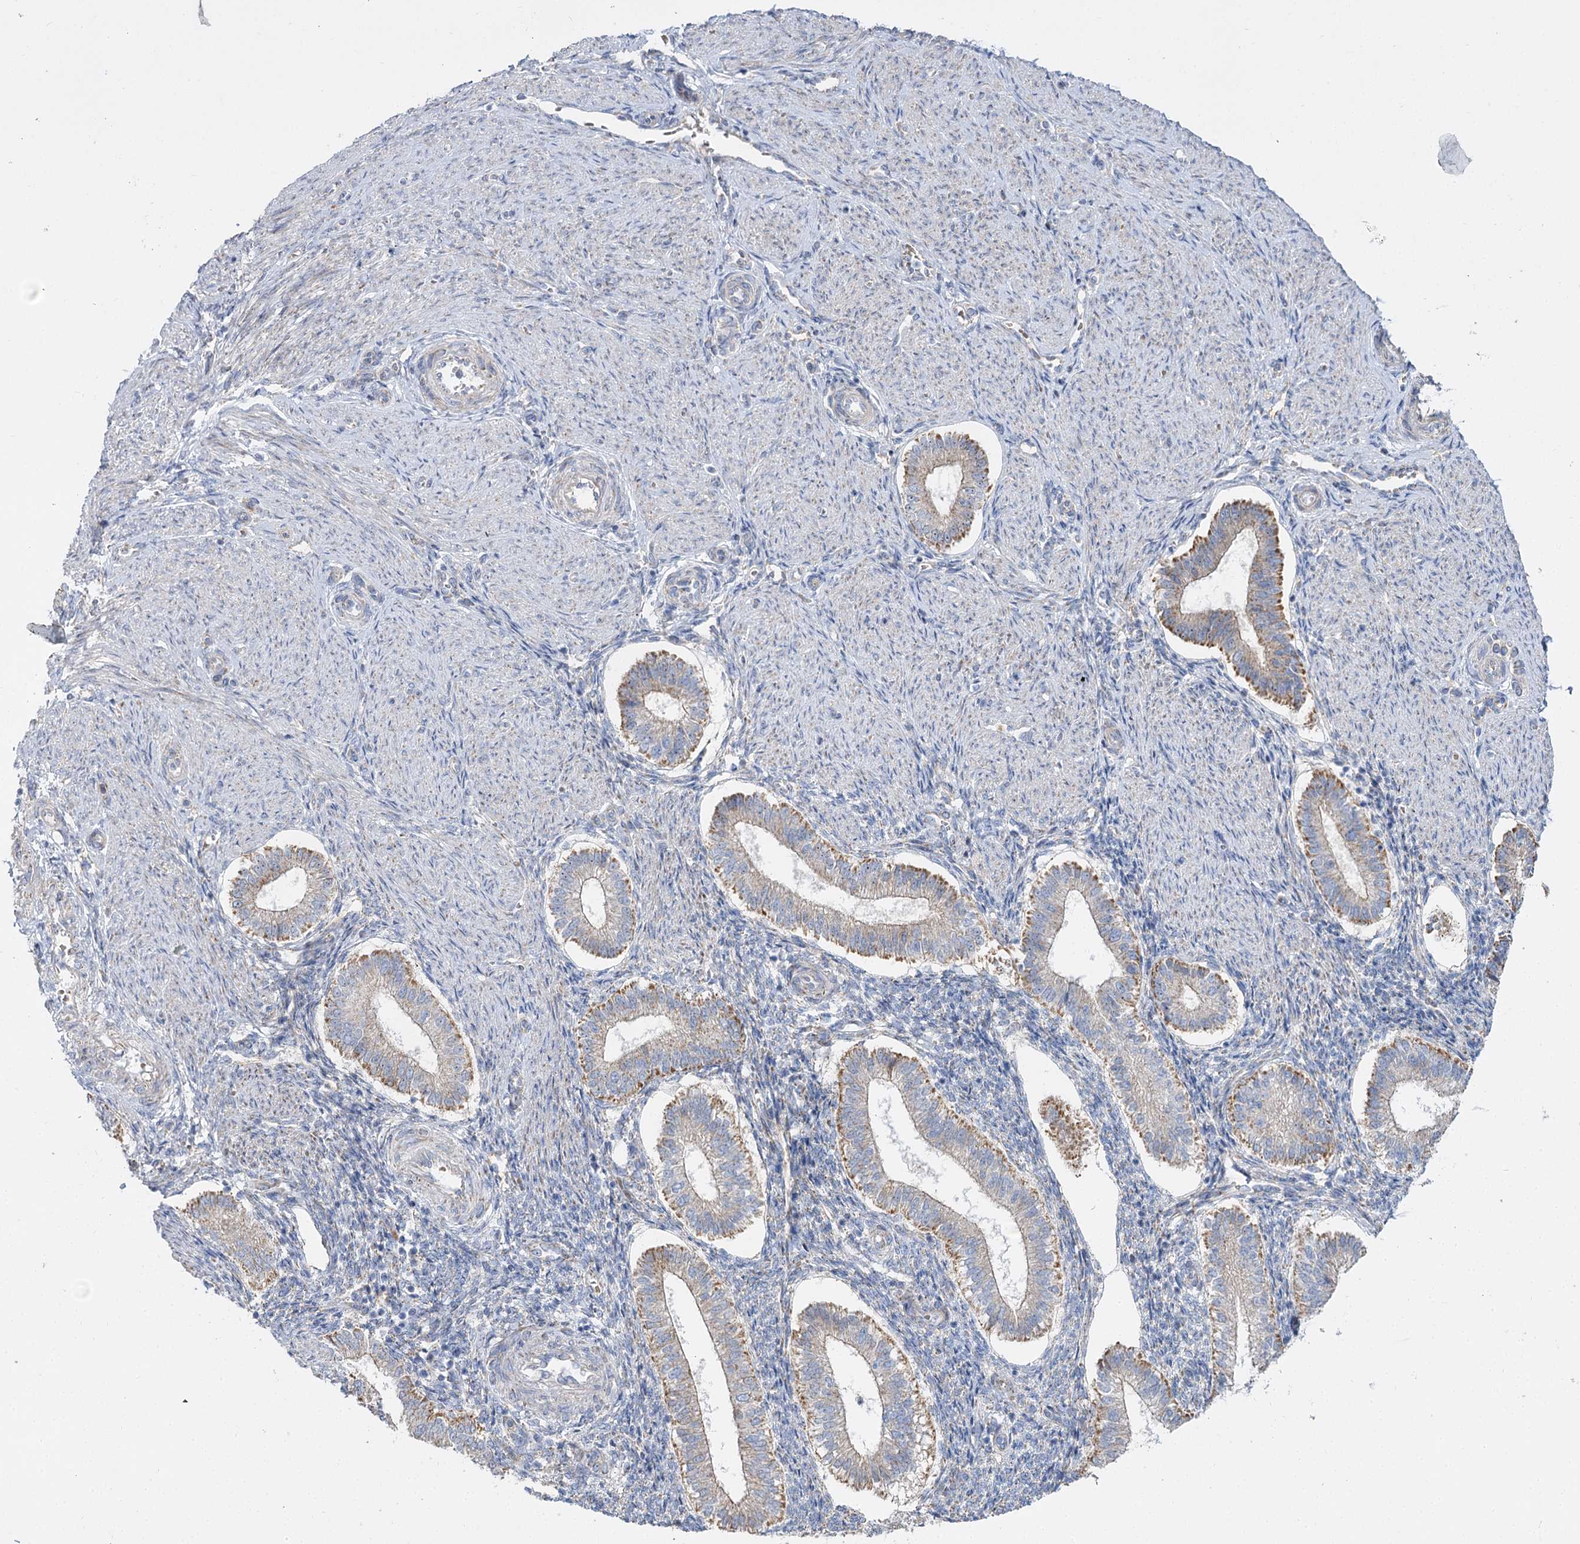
{"staining": {"intensity": "weak", "quantity": "<25%", "location": "cytoplasmic/membranous"}, "tissue": "endometrium", "cell_type": "Cells in endometrial stroma", "image_type": "normal", "snomed": [{"axis": "morphology", "description": "Normal tissue, NOS"}, {"axis": "topography", "description": "Endometrium"}], "caption": "Immunohistochemistry of benign human endometrium reveals no staining in cells in endometrial stroma. (DAB (3,3'-diaminobenzidine) immunohistochemistry (IHC) with hematoxylin counter stain).", "gene": "SUOX", "patient": {"sex": "female", "age": 25}}